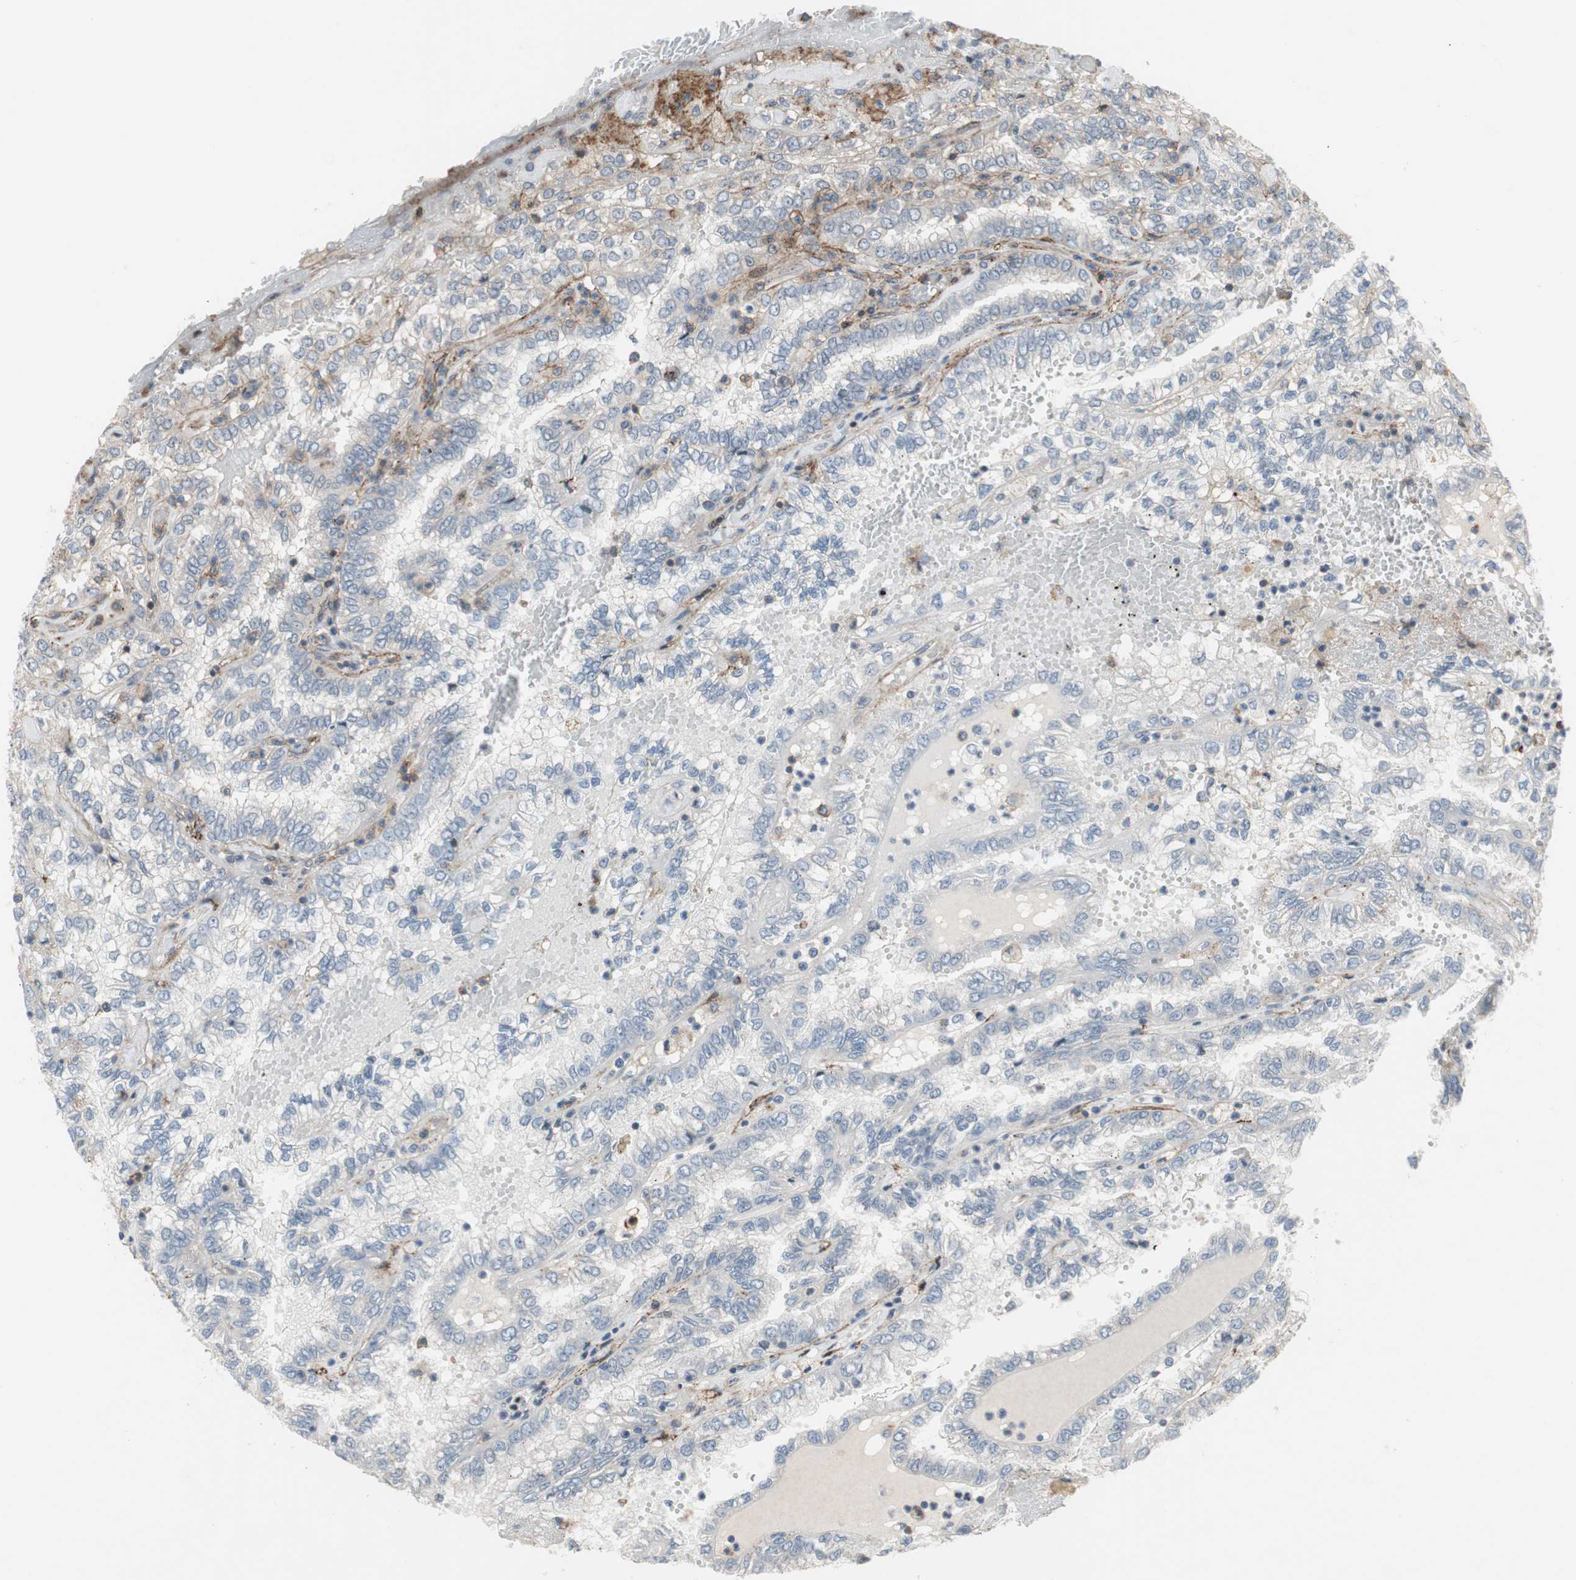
{"staining": {"intensity": "negative", "quantity": "none", "location": "none"}, "tissue": "renal cancer", "cell_type": "Tumor cells", "image_type": "cancer", "snomed": [{"axis": "morphology", "description": "Inflammation, NOS"}, {"axis": "morphology", "description": "Adenocarcinoma, NOS"}, {"axis": "topography", "description": "Kidney"}], "caption": "Tumor cells show no significant staining in renal cancer (adenocarcinoma).", "gene": "GRHL1", "patient": {"sex": "male", "age": 68}}